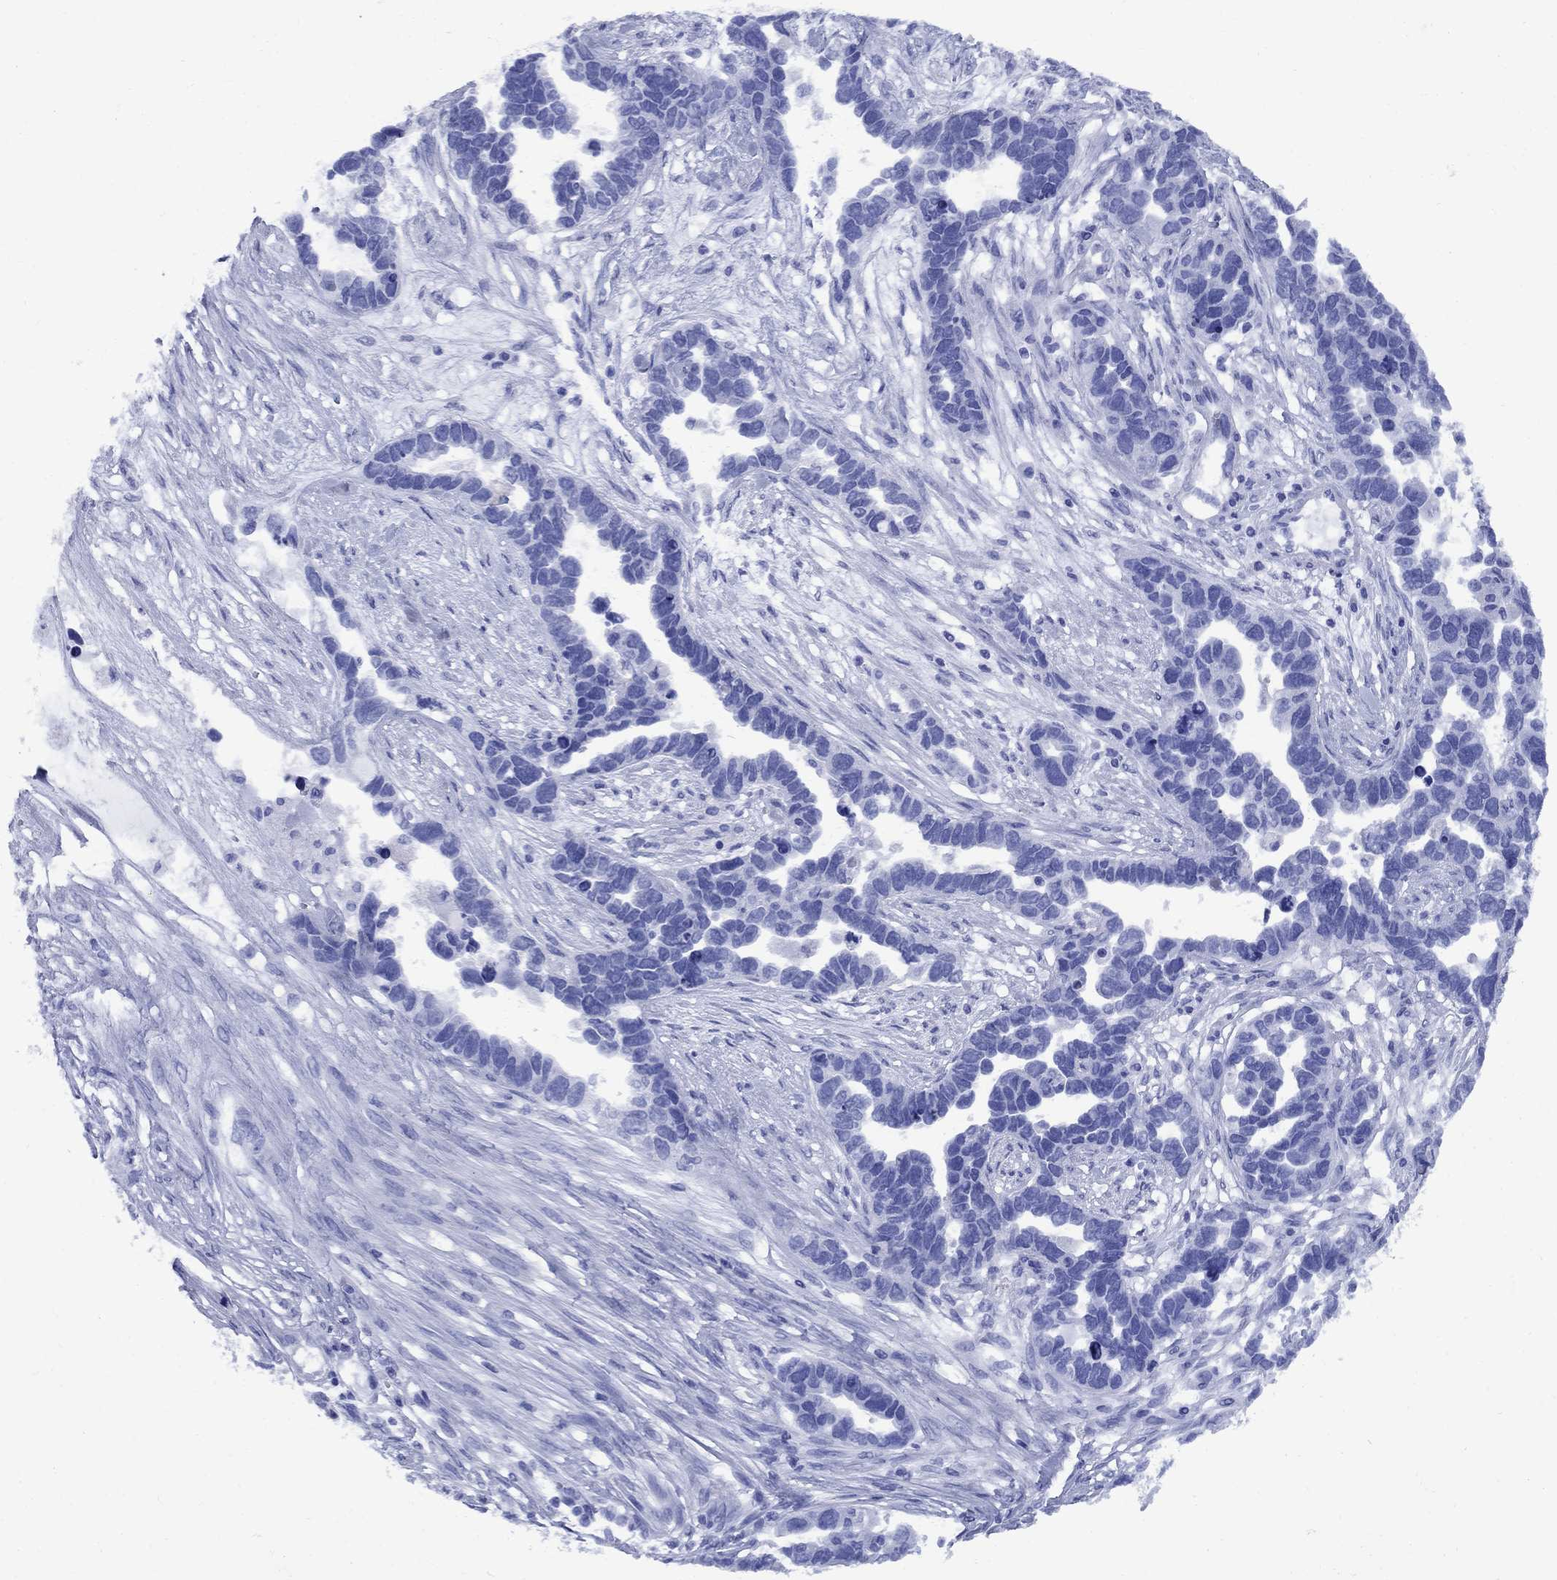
{"staining": {"intensity": "negative", "quantity": "none", "location": "none"}, "tissue": "ovarian cancer", "cell_type": "Tumor cells", "image_type": "cancer", "snomed": [{"axis": "morphology", "description": "Cystadenocarcinoma, serous, NOS"}, {"axis": "topography", "description": "Ovary"}], "caption": "Ovarian cancer (serous cystadenocarcinoma) was stained to show a protein in brown. There is no significant positivity in tumor cells.", "gene": "SMCP", "patient": {"sex": "female", "age": 54}}